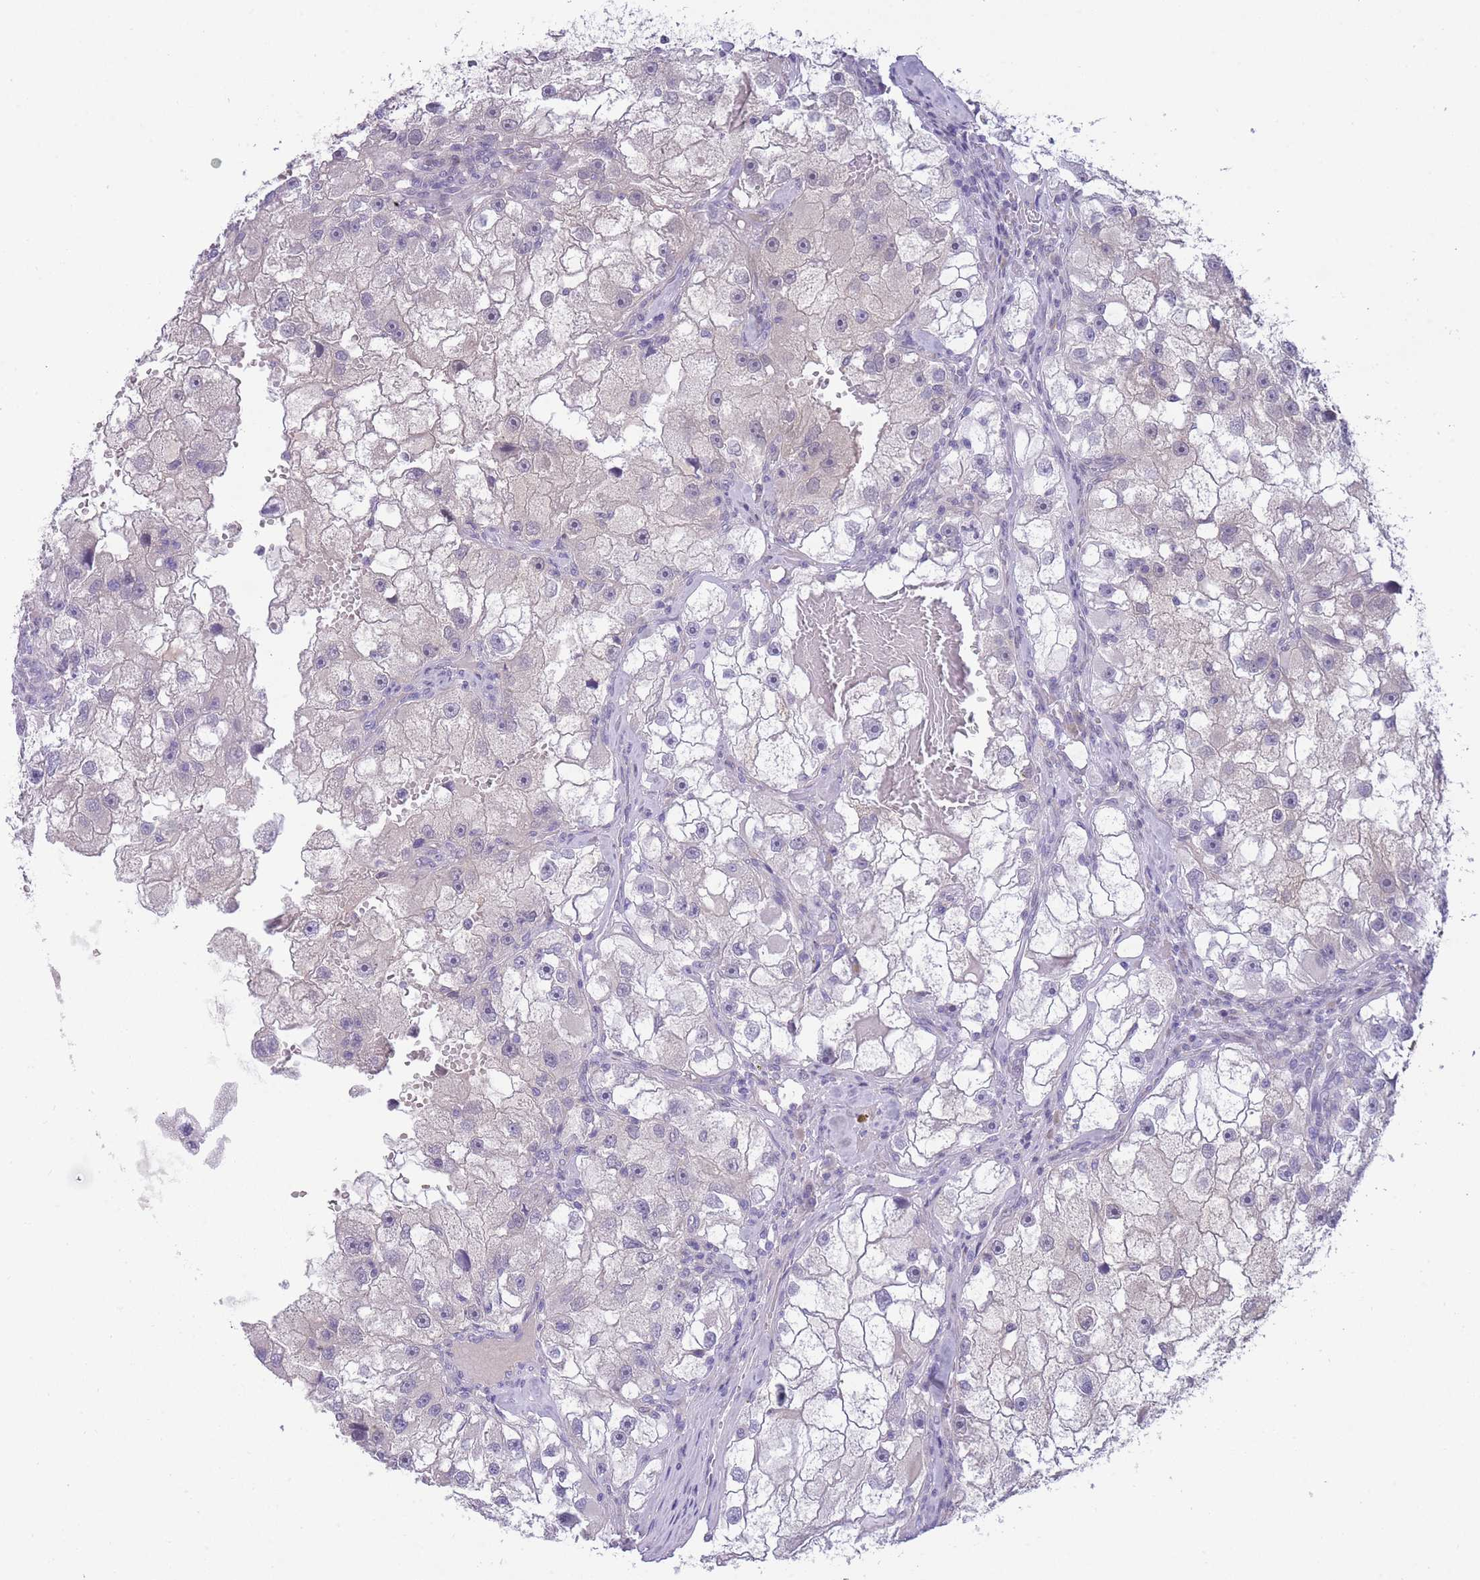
{"staining": {"intensity": "negative", "quantity": "none", "location": "none"}, "tissue": "renal cancer", "cell_type": "Tumor cells", "image_type": "cancer", "snomed": [{"axis": "morphology", "description": "Adenocarcinoma, NOS"}, {"axis": "topography", "description": "Kidney"}], "caption": "IHC image of human adenocarcinoma (renal) stained for a protein (brown), which displays no staining in tumor cells.", "gene": "PRR23B", "patient": {"sex": "male", "age": 63}}